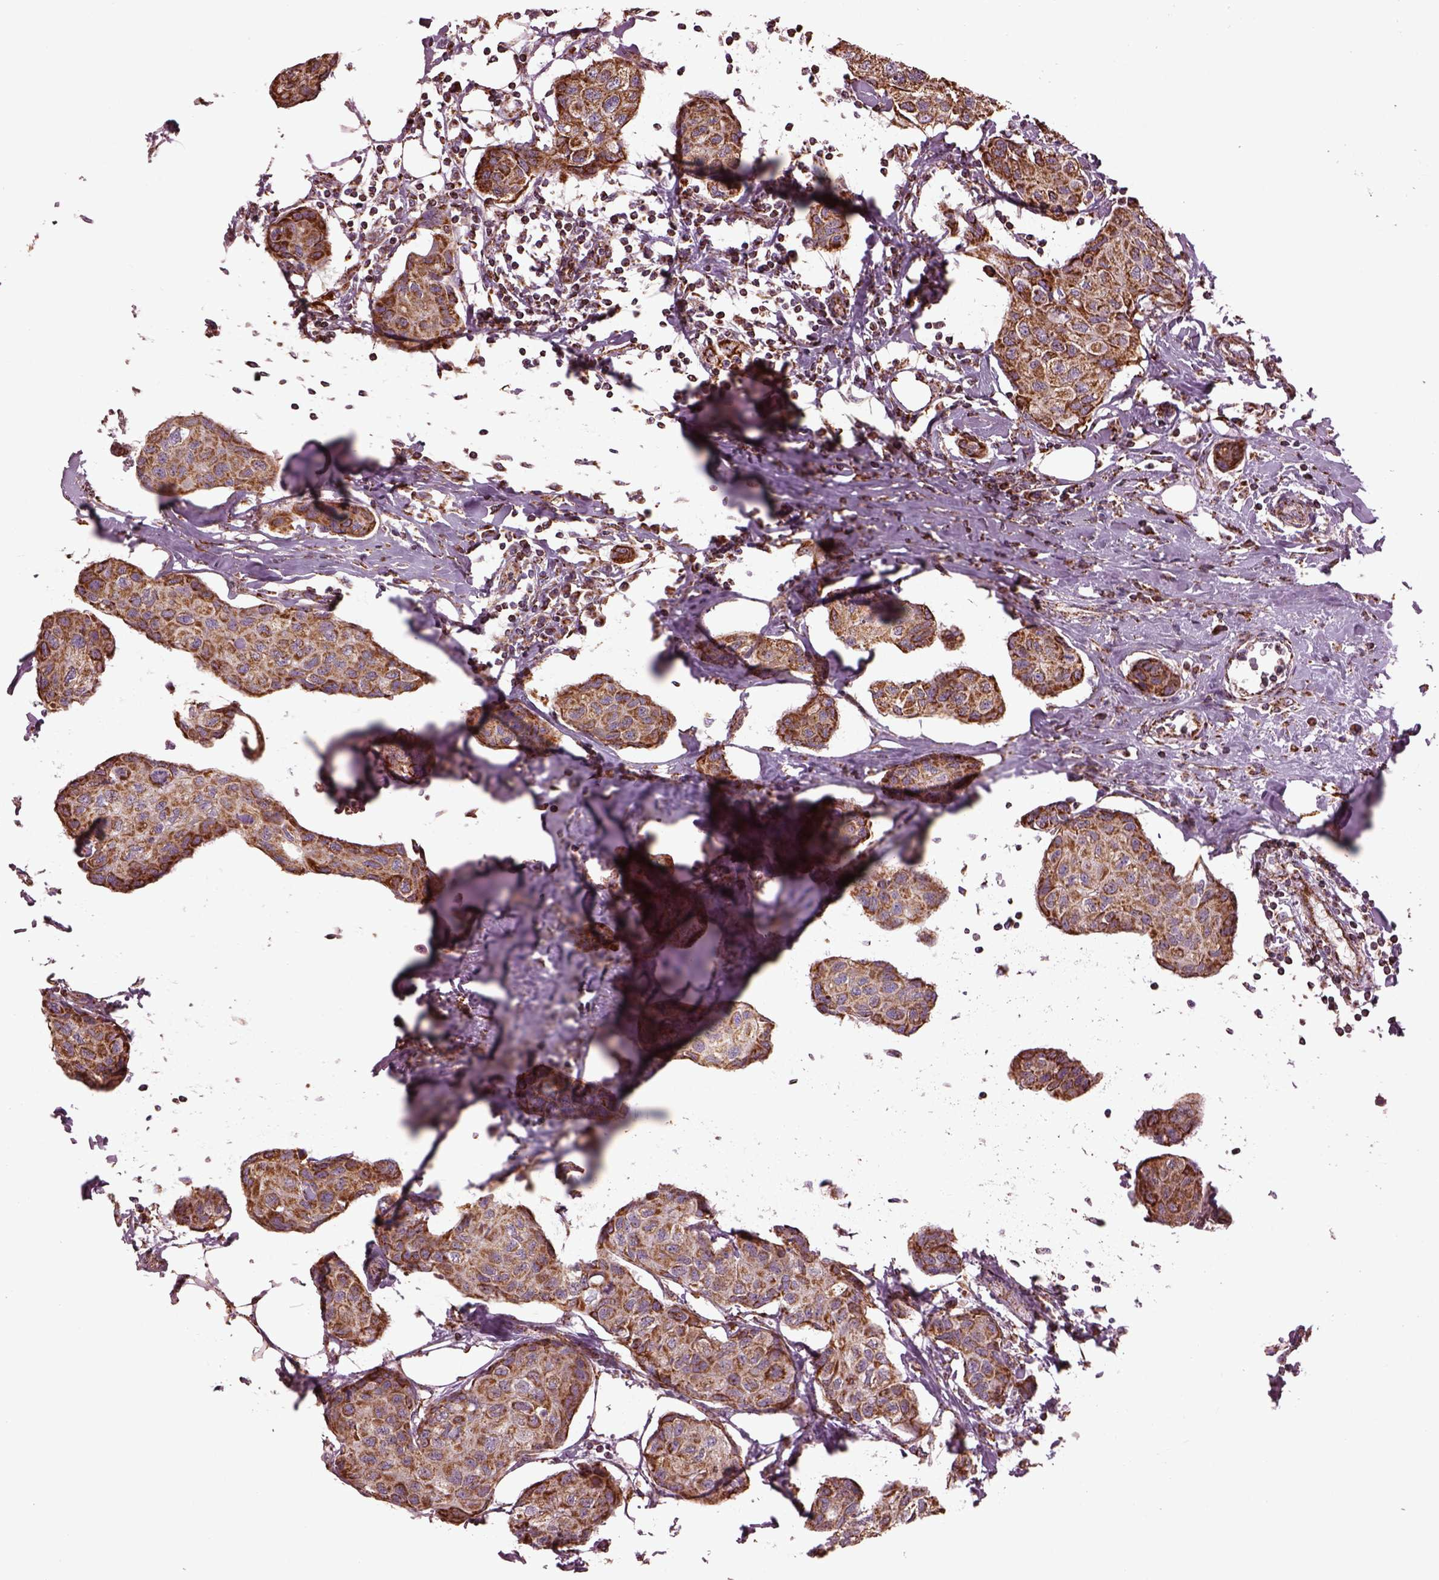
{"staining": {"intensity": "moderate", "quantity": "25%-75%", "location": "cytoplasmic/membranous"}, "tissue": "breast cancer", "cell_type": "Tumor cells", "image_type": "cancer", "snomed": [{"axis": "morphology", "description": "Duct carcinoma"}, {"axis": "topography", "description": "Breast"}], "caption": "Breast invasive ductal carcinoma was stained to show a protein in brown. There is medium levels of moderate cytoplasmic/membranous expression in approximately 25%-75% of tumor cells.", "gene": "TMEM254", "patient": {"sex": "female", "age": 80}}